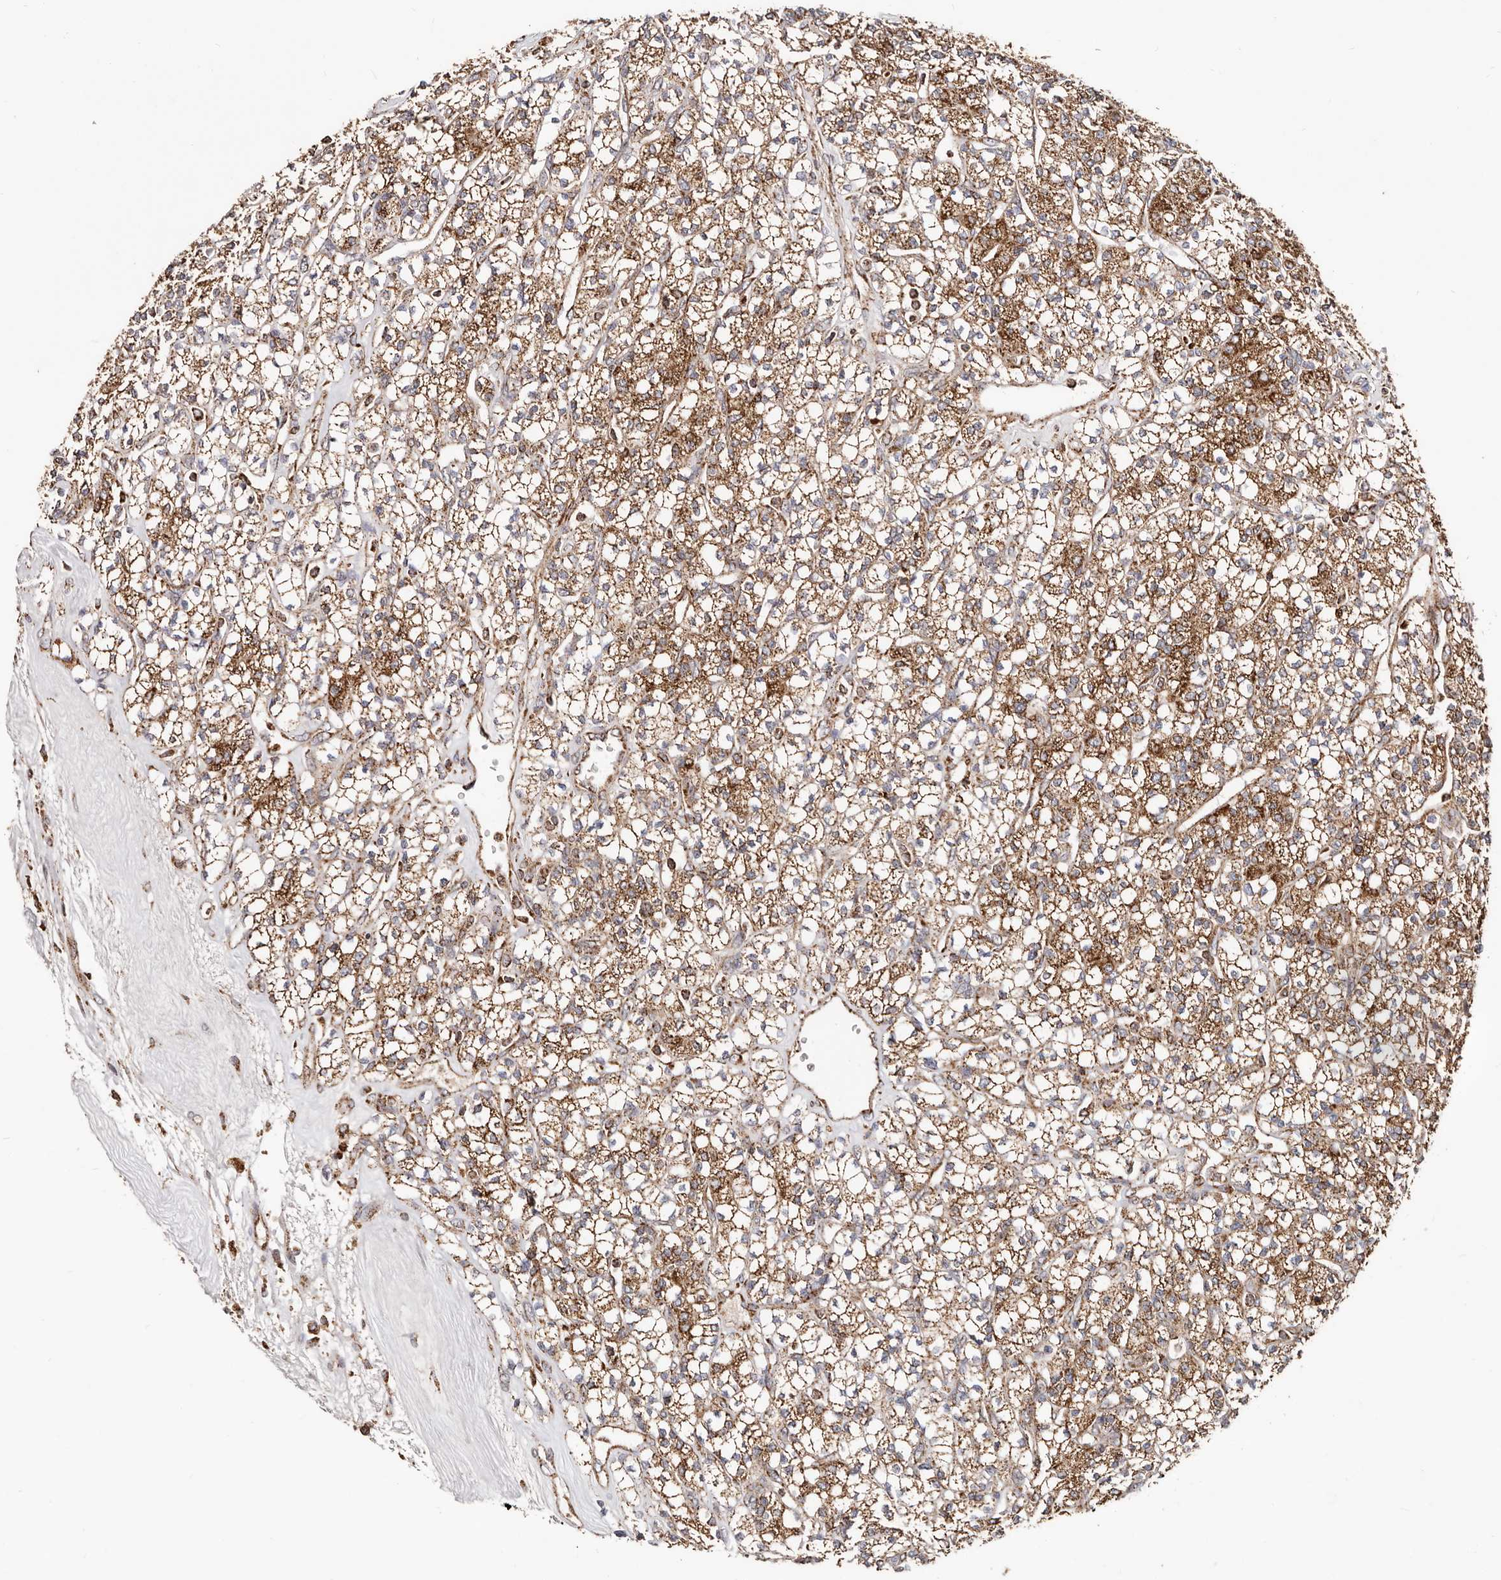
{"staining": {"intensity": "moderate", "quantity": ">75%", "location": "cytoplasmic/membranous"}, "tissue": "renal cancer", "cell_type": "Tumor cells", "image_type": "cancer", "snomed": [{"axis": "morphology", "description": "Adenocarcinoma, NOS"}, {"axis": "topography", "description": "Kidney"}], "caption": "A histopathology image of adenocarcinoma (renal) stained for a protein exhibits moderate cytoplasmic/membranous brown staining in tumor cells.", "gene": "PRKACB", "patient": {"sex": "male", "age": 77}}